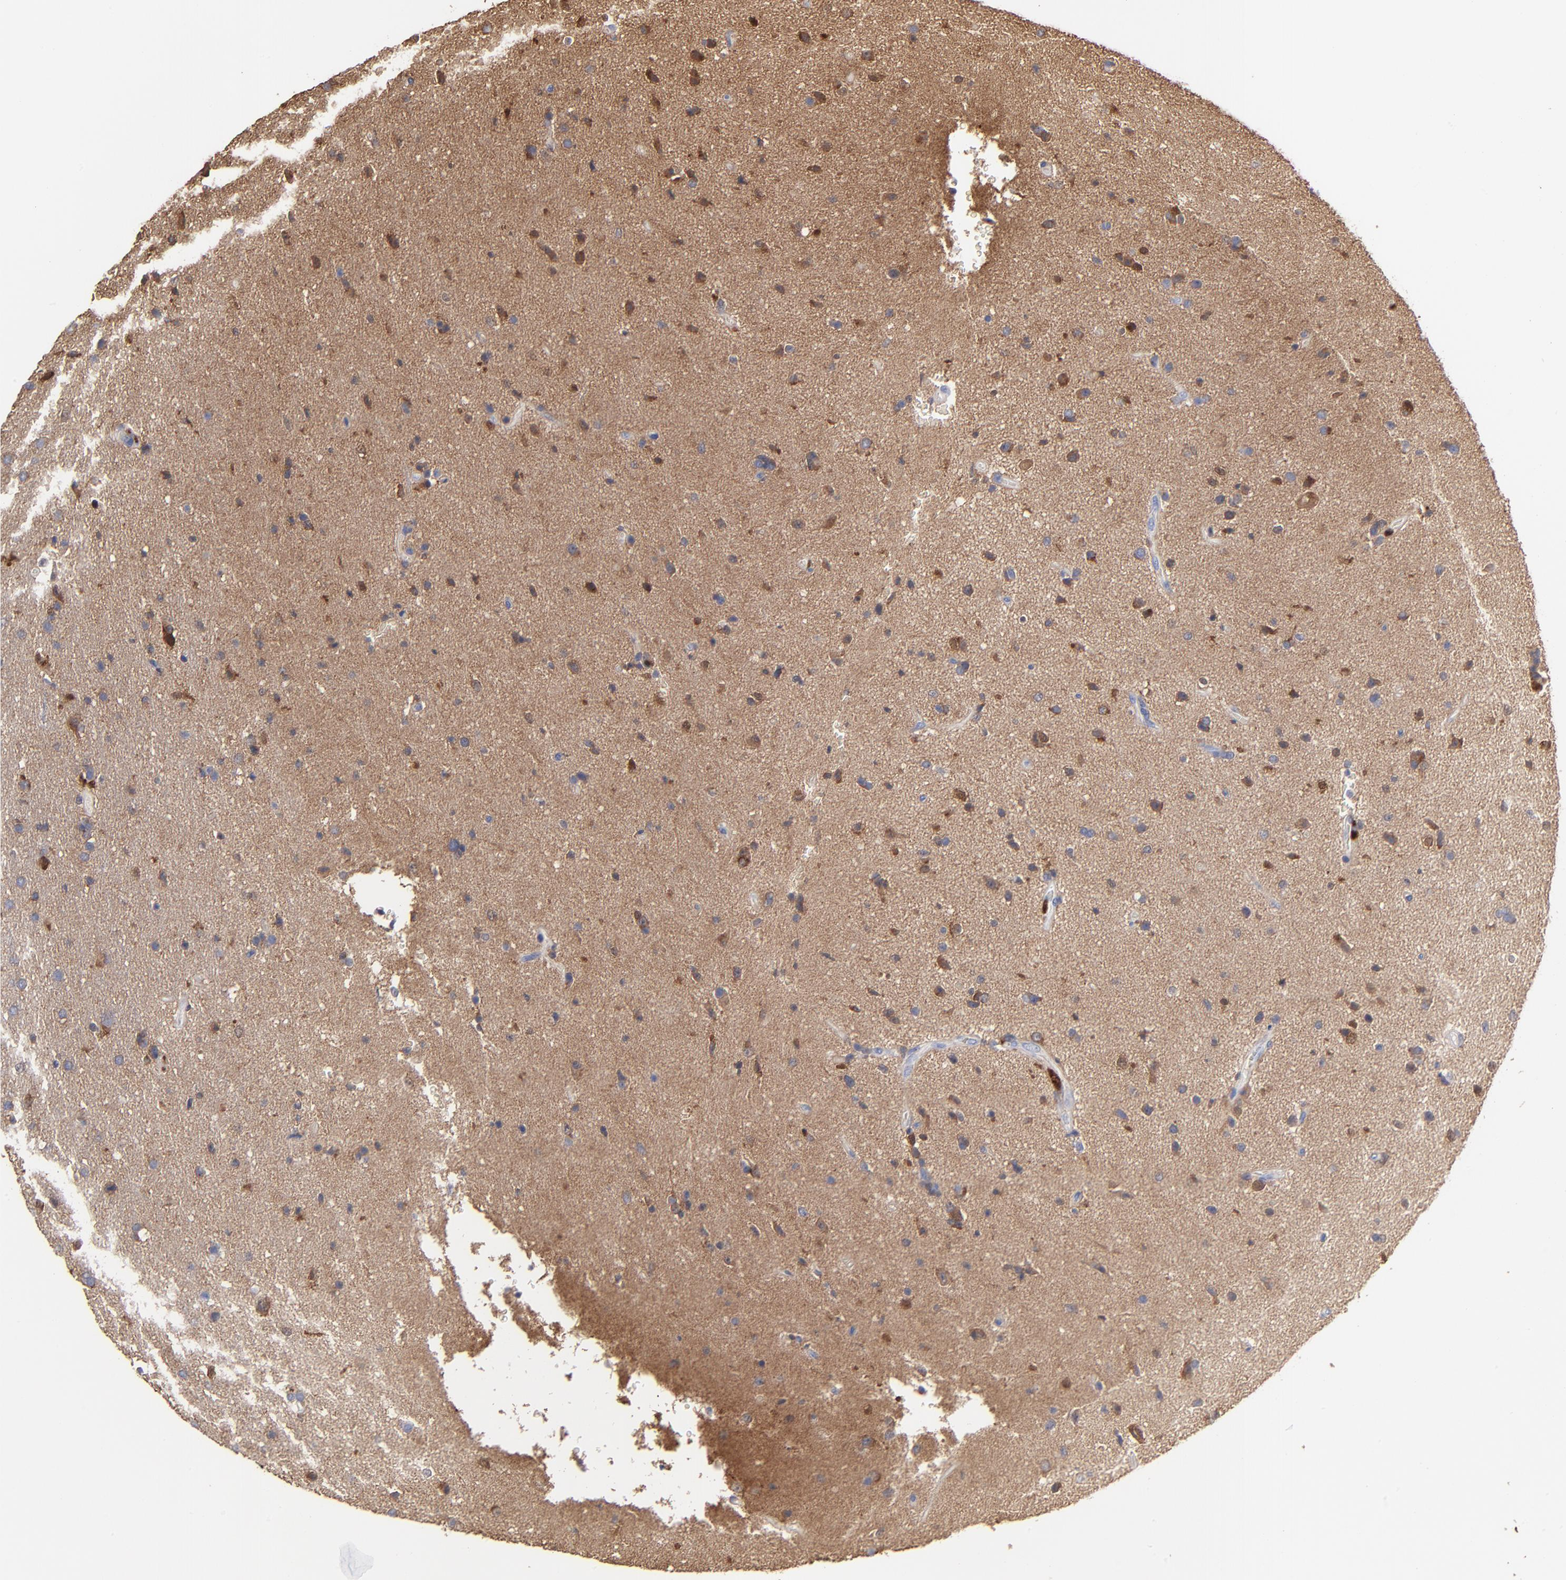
{"staining": {"intensity": "moderate", "quantity": "25%-75%", "location": "cytoplasmic/membranous"}, "tissue": "glioma", "cell_type": "Tumor cells", "image_type": "cancer", "snomed": [{"axis": "morphology", "description": "Glioma, malignant, High grade"}, {"axis": "topography", "description": "Brain"}], "caption": "This is an image of immunohistochemistry (IHC) staining of malignant high-grade glioma, which shows moderate expression in the cytoplasmic/membranous of tumor cells.", "gene": "CILP", "patient": {"sex": "male", "age": 33}}